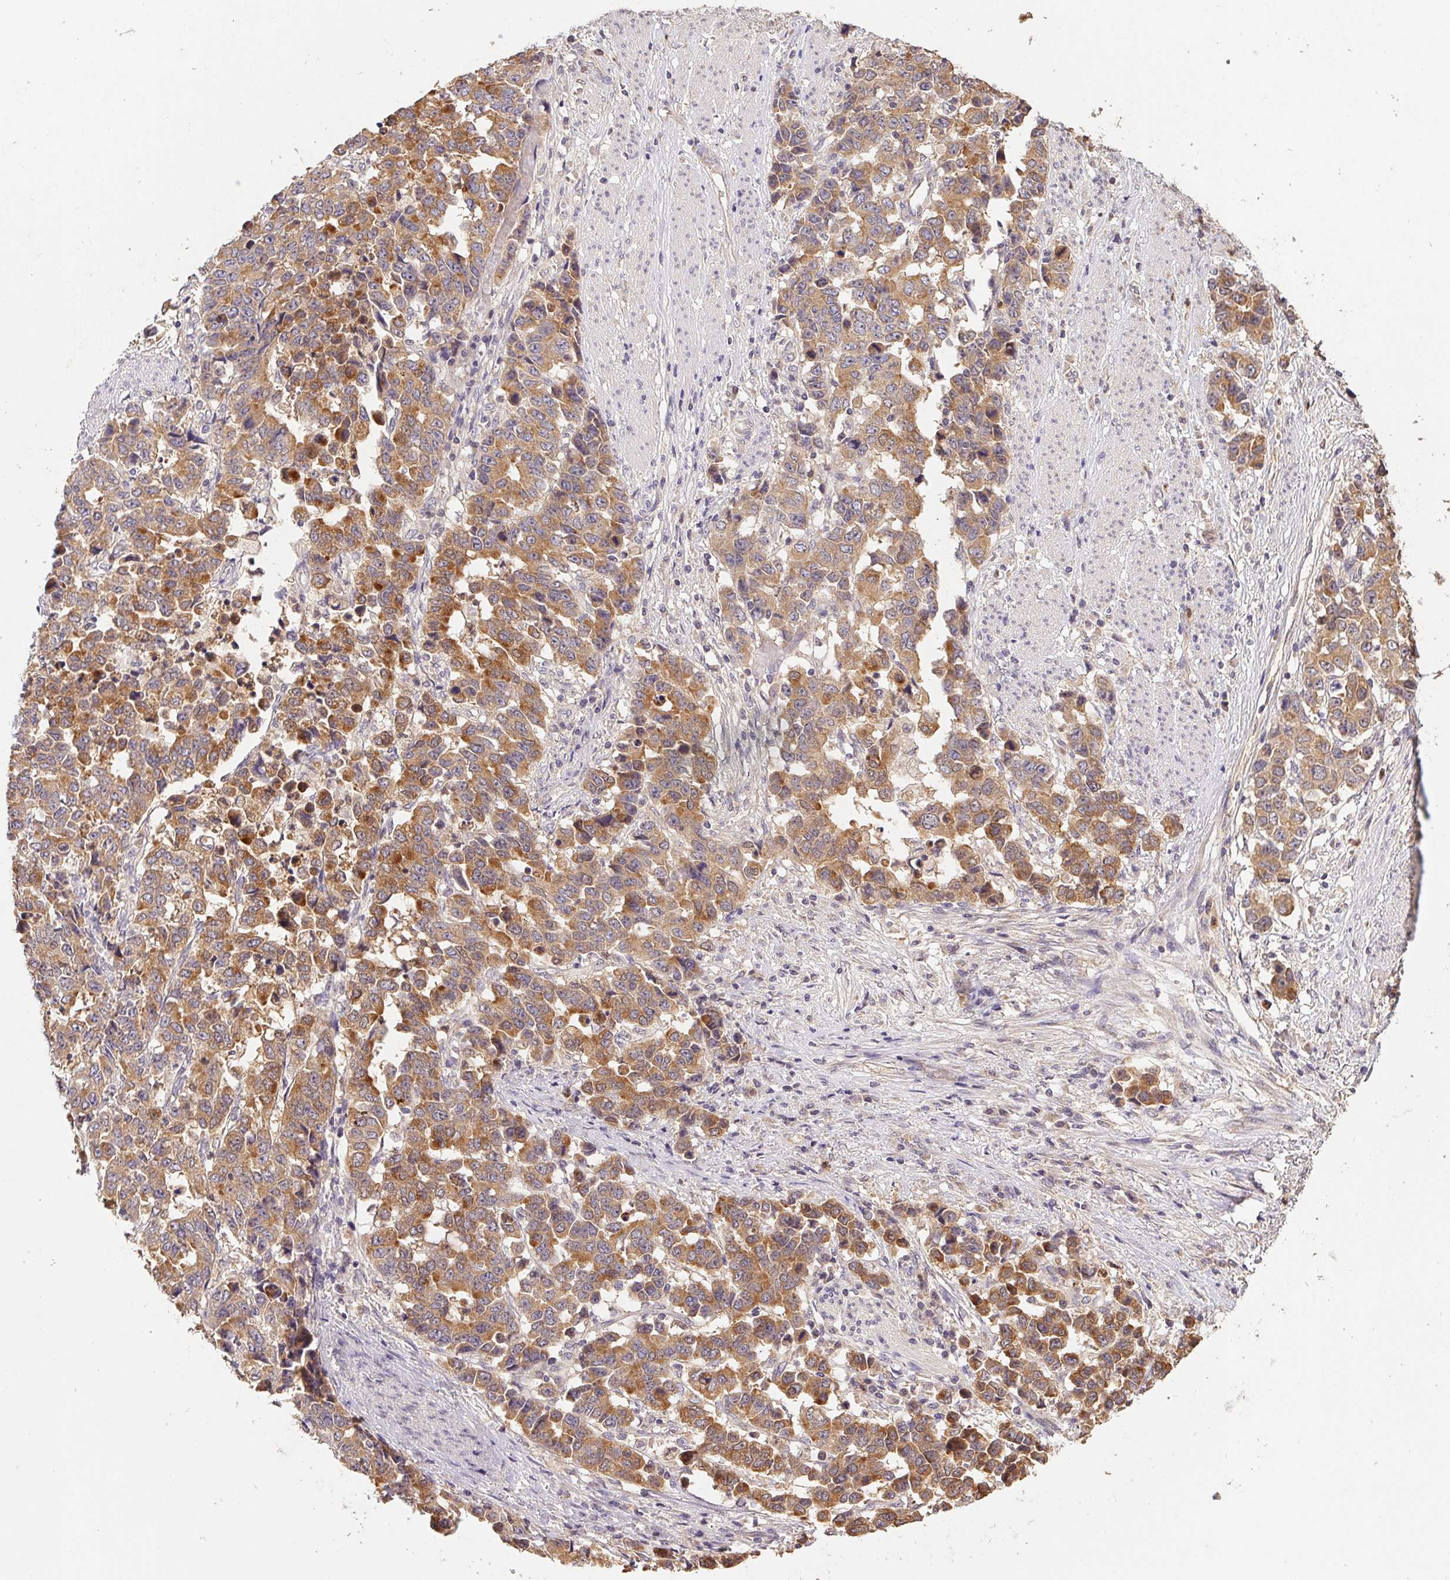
{"staining": {"intensity": "moderate", "quantity": ">75%", "location": "cytoplasmic/membranous"}, "tissue": "stomach cancer", "cell_type": "Tumor cells", "image_type": "cancer", "snomed": [{"axis": "morphology", "description": "Adenocarcinoma, NOS"}, {"axis": "topography", "description": "Stomach, upper"}], "caption": "Immunohistochemistry (IHC) of adenocarcinoma (stomach) demonstrates medium levels of moderate cytoplasmic/membranous positivity in approximately >75% of tumor cells.", "gene": "RAB11A", "patient": {"sex": "male", "age": 69}}